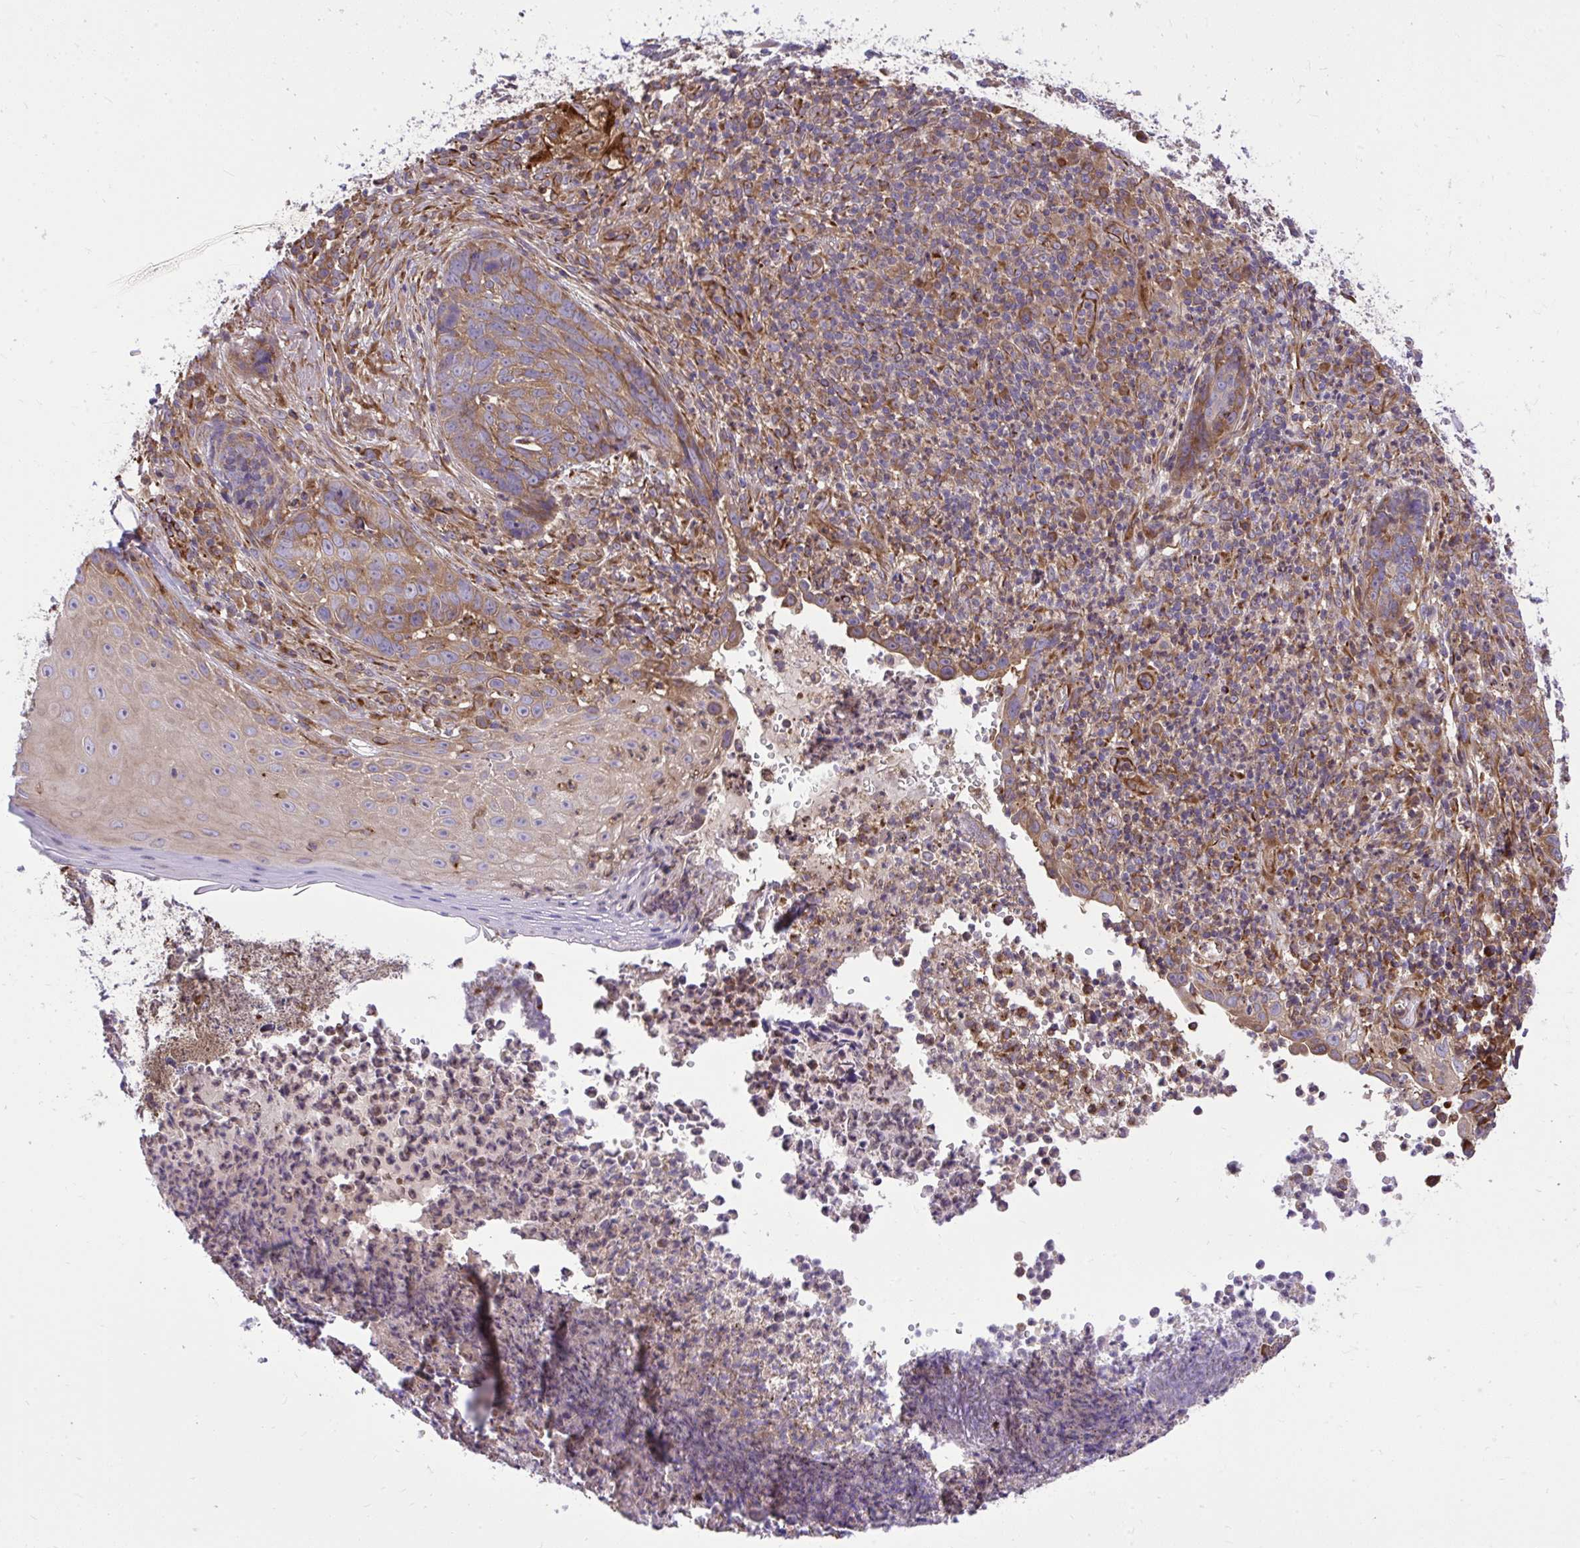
{"staining": {"intensity": "moderate", "quantity": ">75%", "location": "cytoplasmic/membranous"}, "tissue": "skin cancer", "cell_type": "Tumor cells", "image_type": "cancer", "snomed": [{"axis": "morphology", "description": "Basal cell carcinoma"}, {"axis": "topography", "description": "Skin"}, {"axis": "topography", "description": "Skin of face"}], "caption": "IHC of basal cell carcinoma (skin) displays medium levels of moderate cytoplasmic/membranous staining in approximately >75% of tumor cells.", "gene": "PAIP2", "patient": {"sex": "female", "age": 95}}